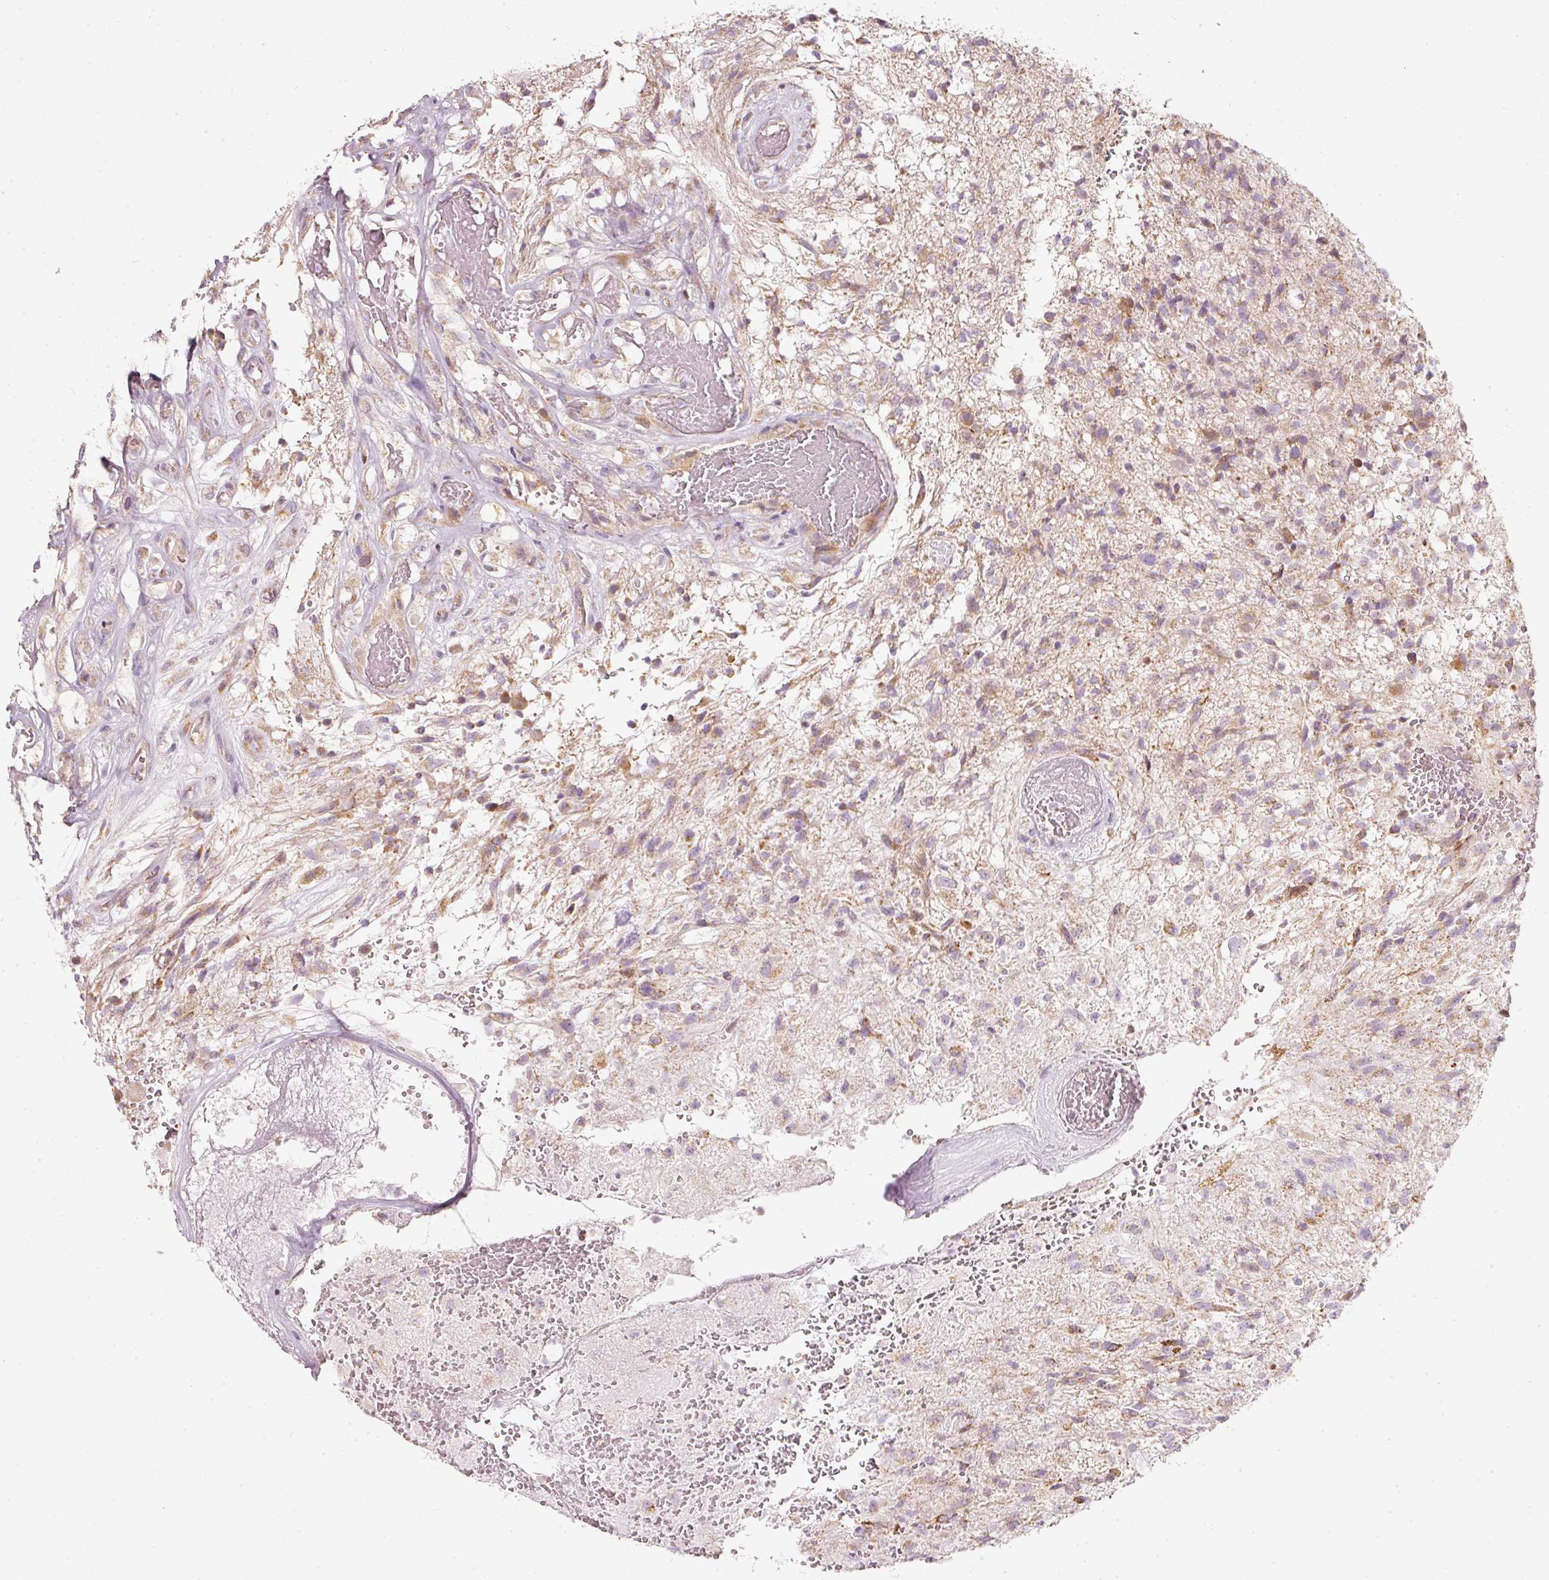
{"staining": {"intensity": "moderate", "quantity": "25%-75%", "location": "cytoplasmic/membranous"}, "tissue": "glioma", "cell_type": "Tumor cells", "image_type": "cancer", "snomed": [{"axis": "morphology", "description": "Glioma, malignant, High grade"}, {"axis": "topography", "description": "Brain"}], "caption": "This micrograph exhibits IHC staining of human glioma, with medium moderate cytoplasmic/membranous positivity in approximately 25%-75% of tumor cells.", "gene": "DUT", "patient": {"sex": "male", "age": 56}}